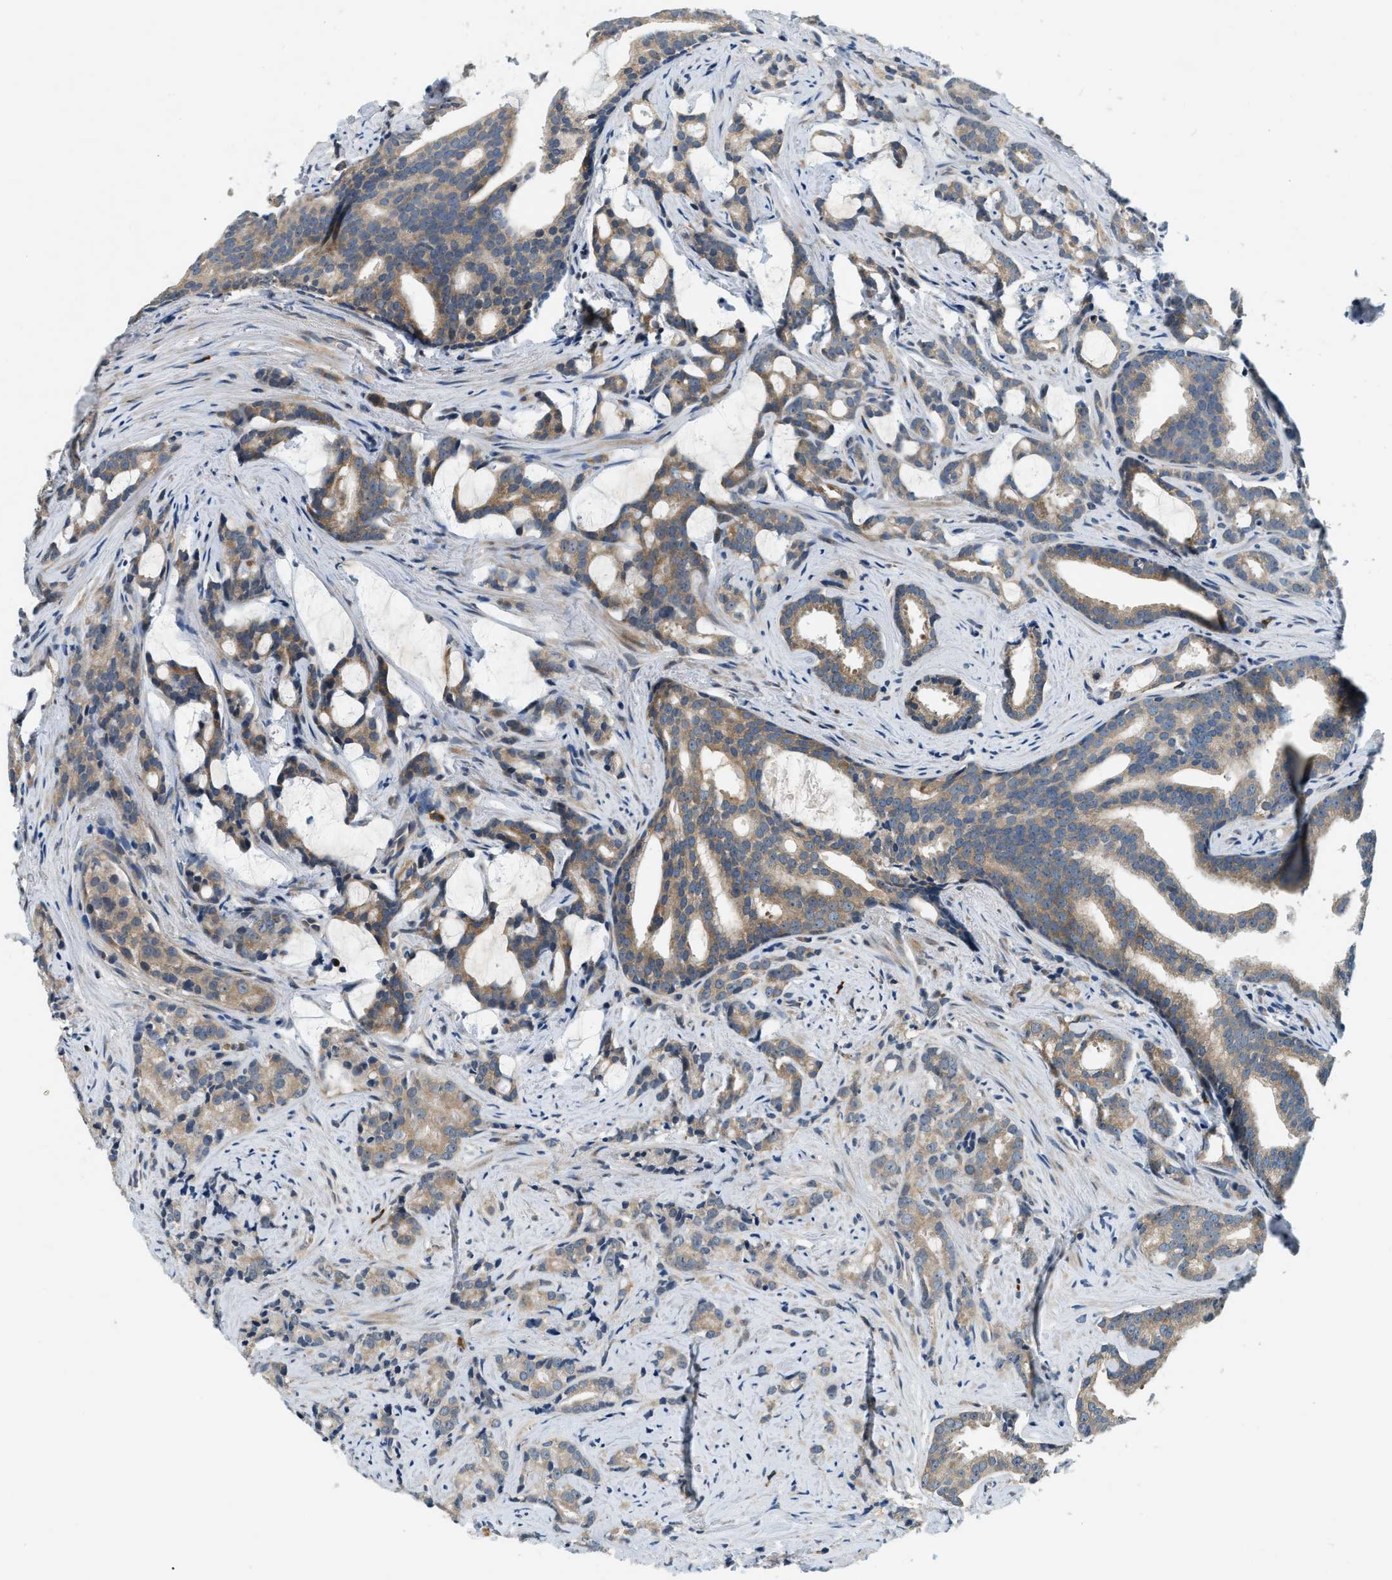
{"staining": {"intensity": "moderate", "quantity": ">75%", "location": "cytoplasmic/membranous"}, "tissue": "prostate cancer", "cell_type": "Tumor cells", "image_type": "cancer", "snomed": [{"axis": "morphology", "description": "Adenocarcinoma, Low grade"}, {"axis": "topography", "description": "Prostate"}], "caption": "Prostate cancer (low-grade adenocarcinoma) stained with DAB (3,3'-diaminobenzidine) immunohistochemistry (IHC) reveals medium levels of moderate cytoplasmic/membranous positivity in about >75% of tumor cells.", "gene": "YAE1", "patient": {"sex": "male", "age": 58}}